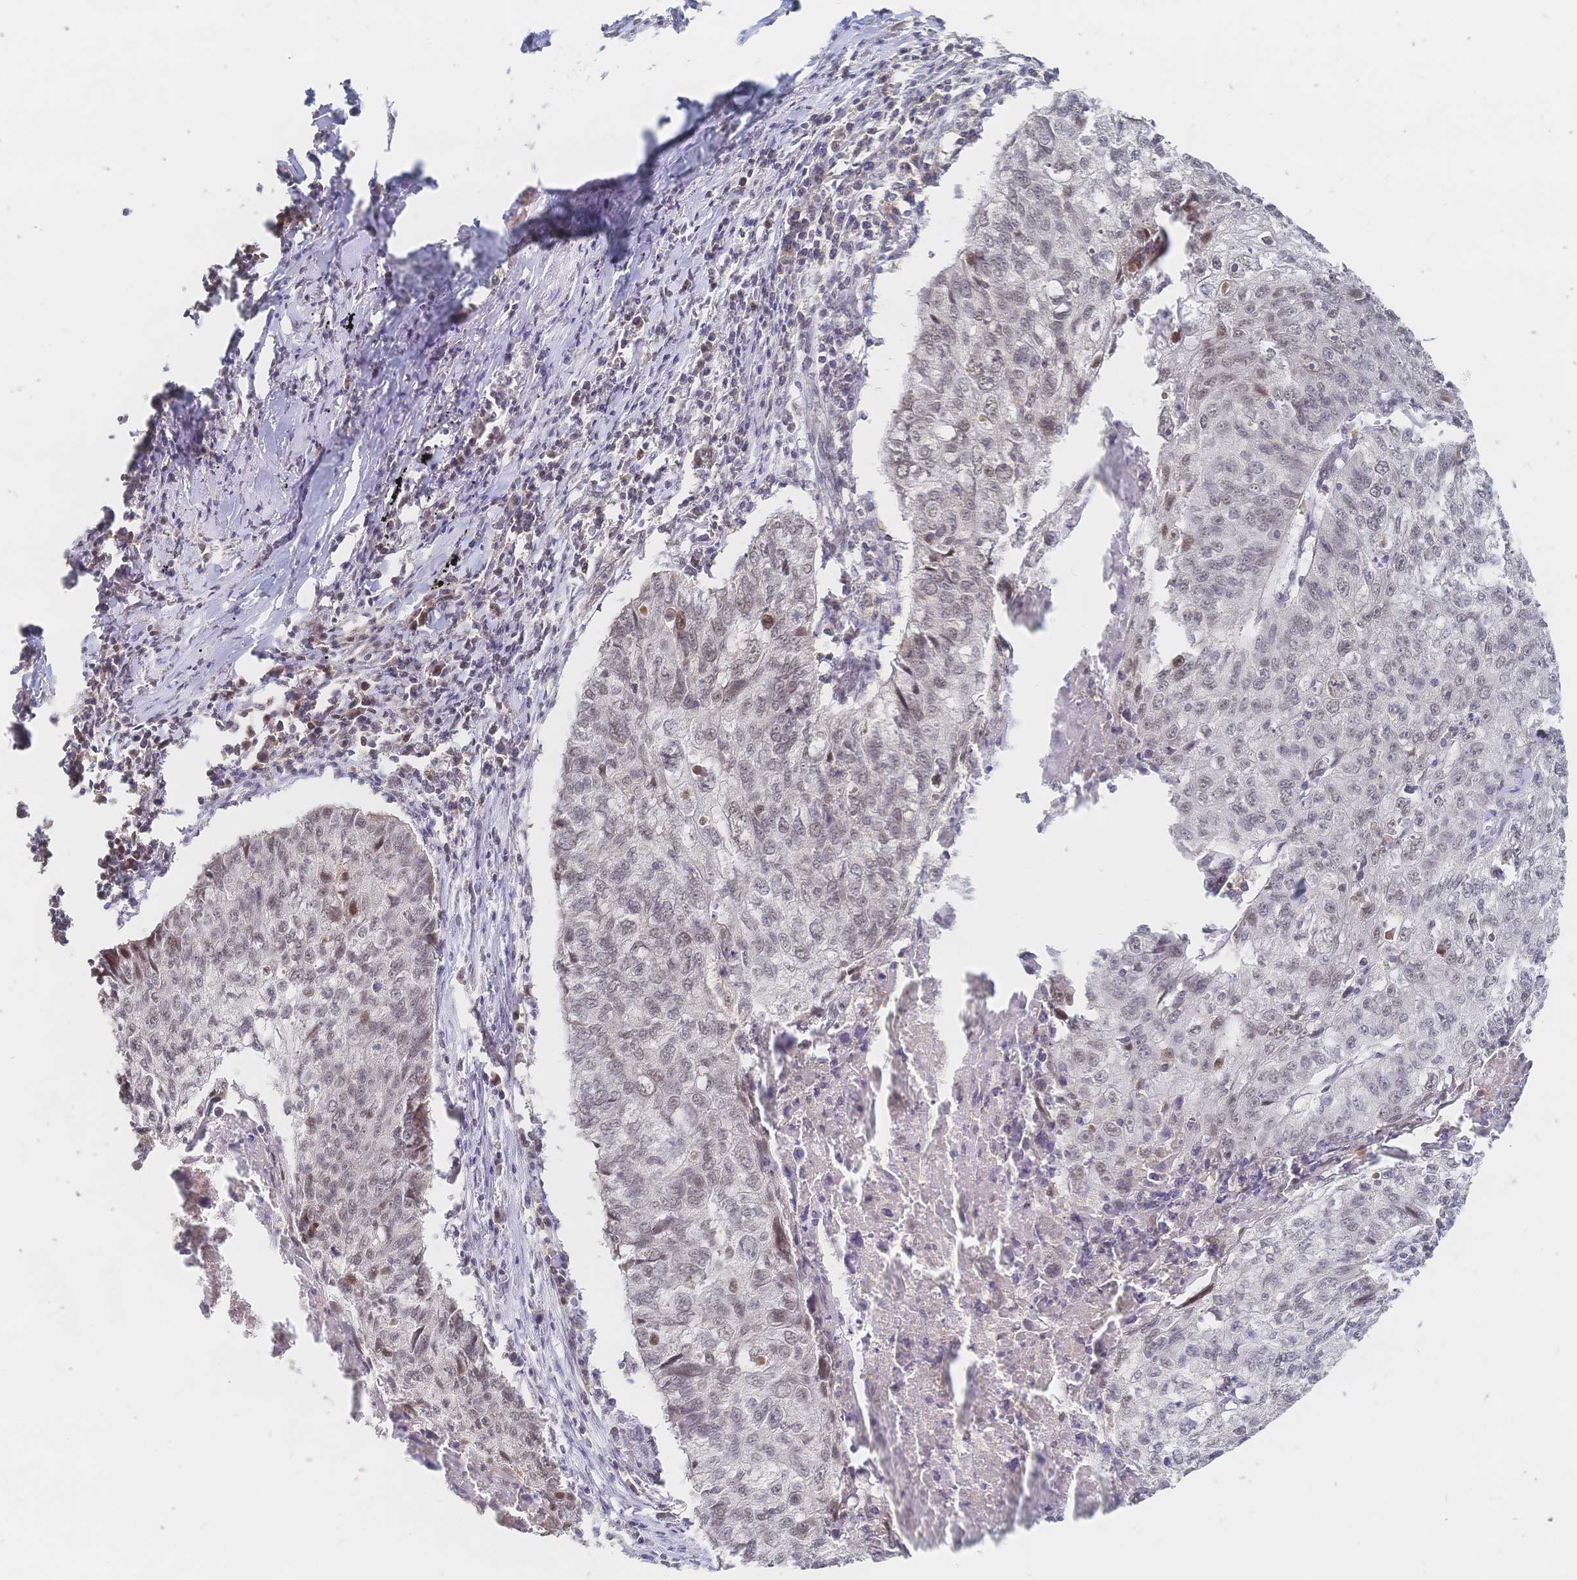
{"staining": {"intensity": "weak", "quantity": "25%-75%", "location": "nuclear"}, "tissue": "lung cancer", "cell_type": "Tumor cells", "image_type": "cancer", "snomed": [{"axis": "morphology", "description": "Normal morphology"}, {"axis": "morphology", "description": "Aneuploidy"}, {"axis": "morphology", "description": "Squamous cell carcinoma, NOS"}, {"axis": "topography", "description": "Lymph node"}, {"axis": "topography", "description": "Lung"}], "caption": "Human lung squamous cell carcinoma stained for a protein (brown) shows weak nuclear positive positivity in about 25%-75% of tumor cells.", "gene": "LRP5", "patient": {"sex": "female", "age": 76}}